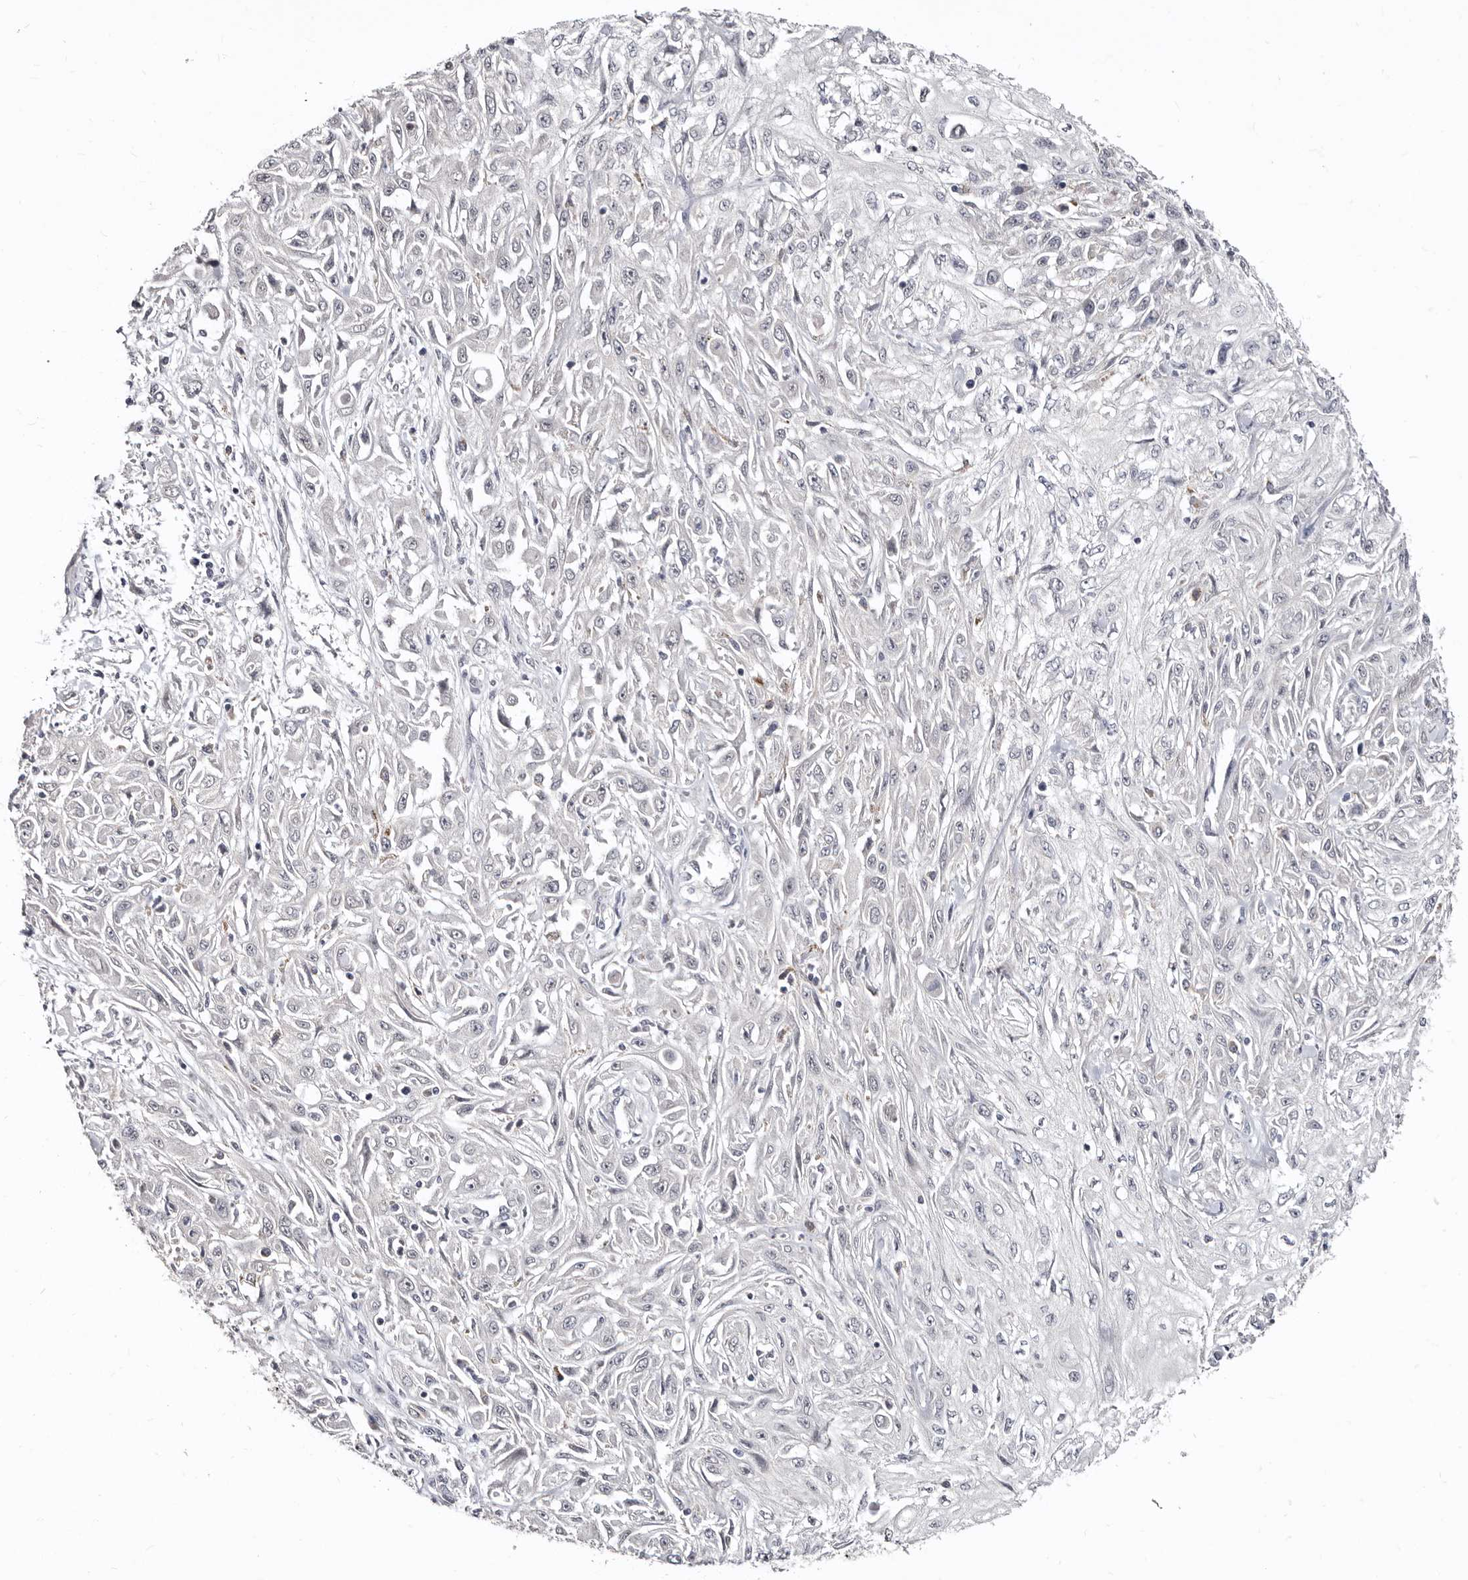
{"staining": {"intensity": "negative", "quantity": "none", "location": "none"}, "tissue": "skin cancer", "cell_type": "Tumor cells", "image_type": "cancer", "snomed": [{"axis": "morphology", "description": "Squamous cell carcinoma, NOS"}, {"axis": "morphology", "description": "Squamous cell carcinoma, metastatic, NOS"}, {"axis": "topography", "description": "Skin"}, {"axis": "topography", "description": "Lymph node"}], "caption": "DAB (3,3'-diaminobenzidine) immunohistochemical staining of skin squamous cell carcinoma shows no significant staining in tumor cells. (DAB immunohistochemistry (IHC), high magnification).", "gene": "KLHL4", "patient": {"sex": "male", "age": 75}}